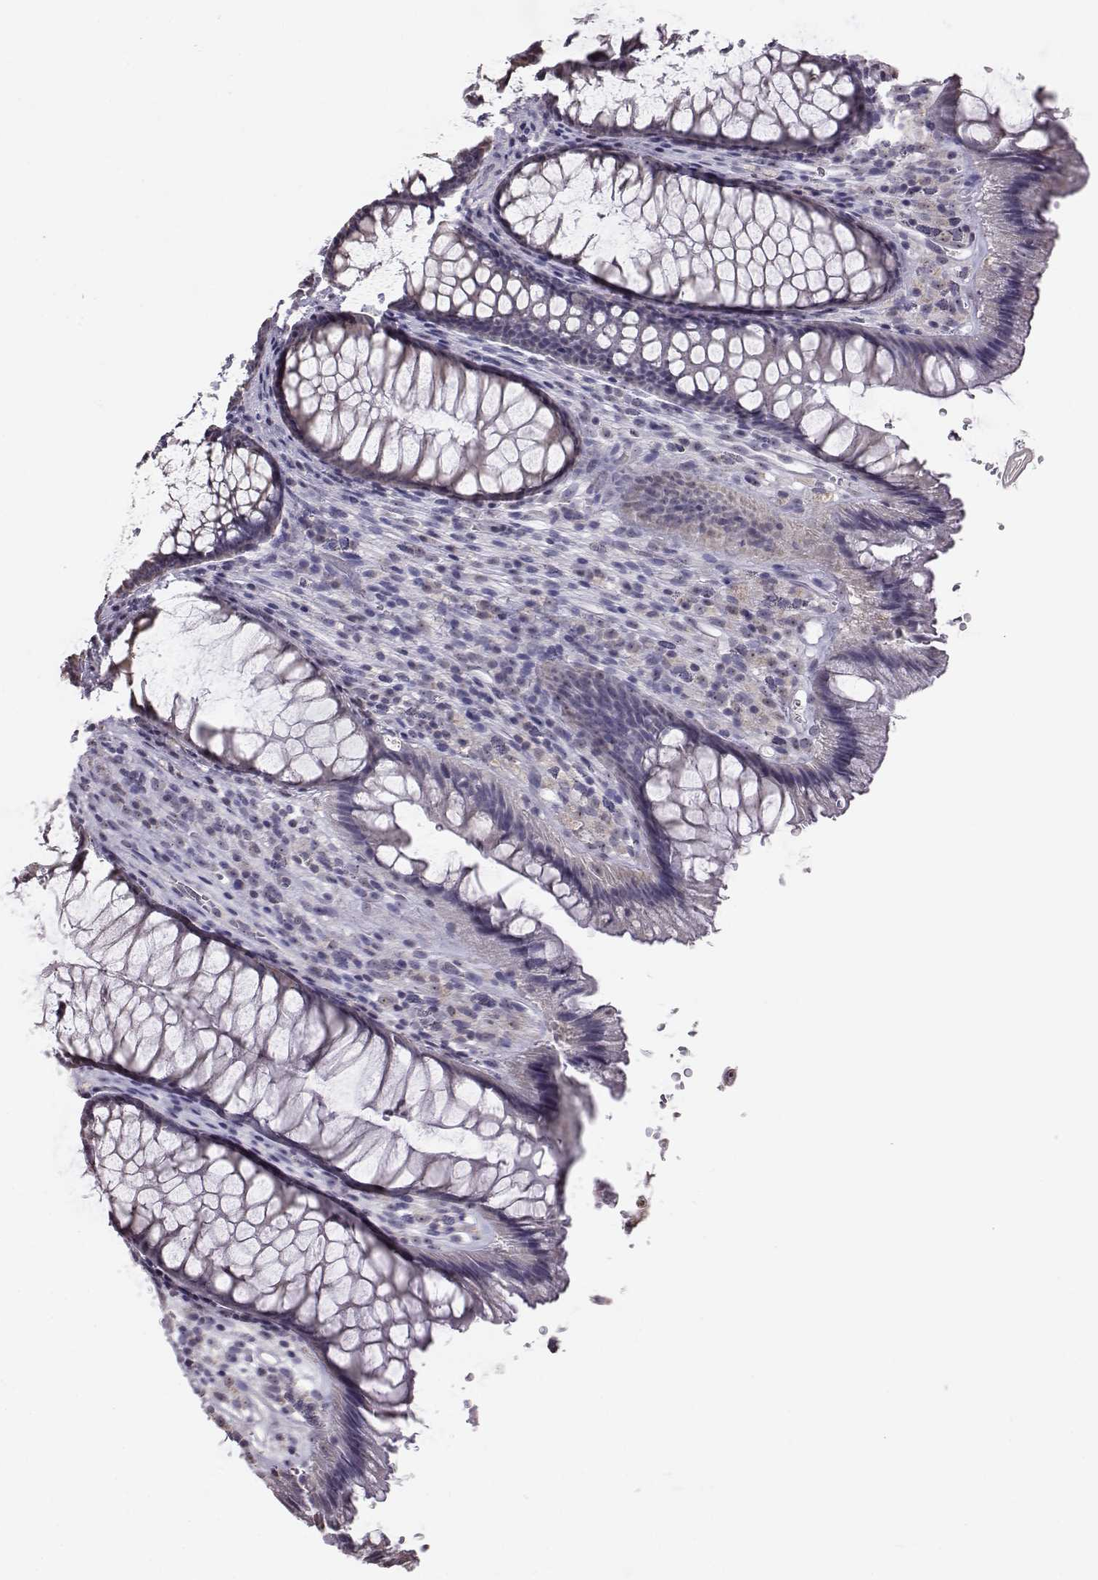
{"staining": {"intensity": "negative", "quantity": "none", "location": "none"}, "tissue": "rectum", "cell_type": "Glandular cells", "image_type": "normal", "snomed": [{"axis": "morphology", "description": "Normal tissue, NOS"}, {"axis": "topography", "description": "Smooth muscle"}, {"axis": "topography", "description": "Rectum"}], "caption": "Human rectum stained for a protein using IHC exhibits no positivity in glandular cells.", "gene": "ALDH3A1", "patient": {"sex": "male", "age": 53}}